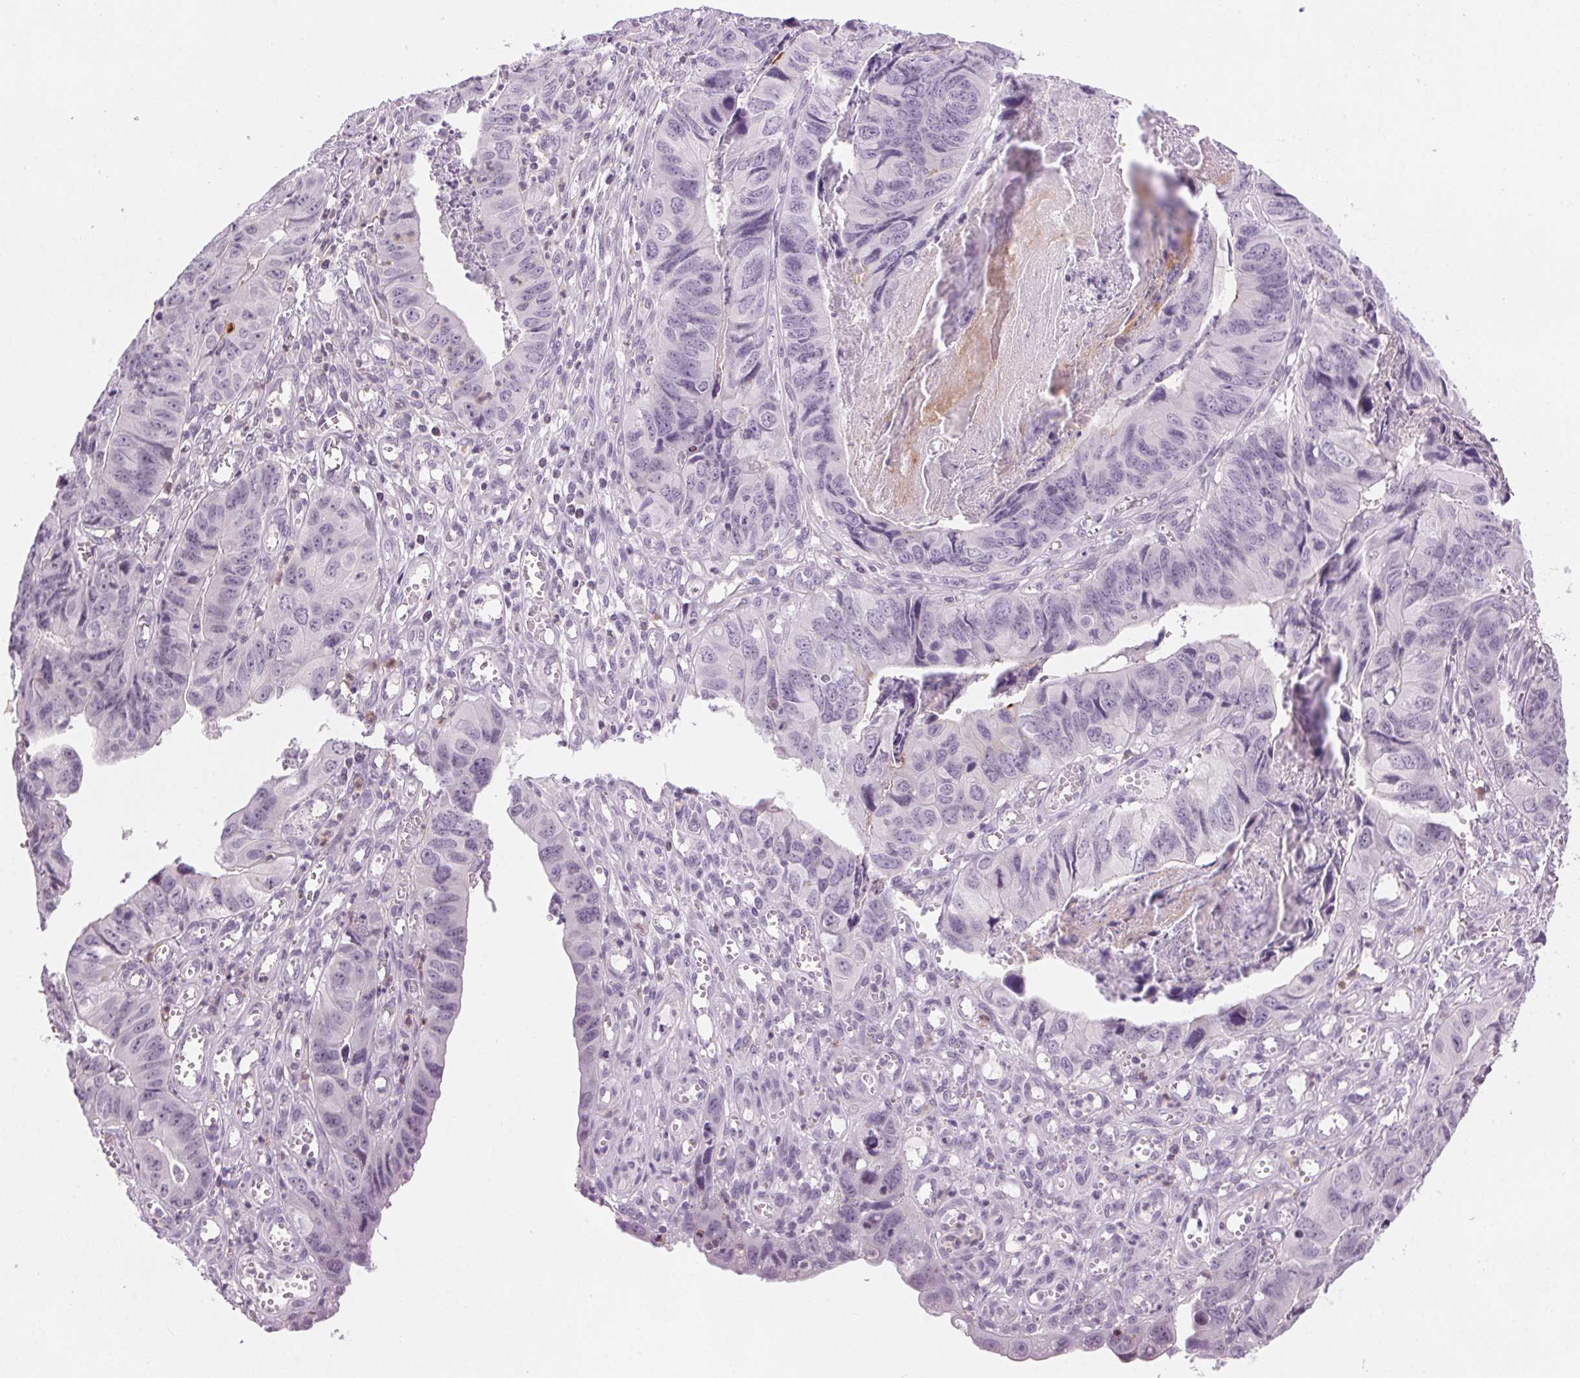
{"staining": {"intensity": "negative", "quantity": "none", "location": "none"}, "tissue": "stomach cancer", "cell_type": "Tumor cells", "image_type": "cancer", "snomed": [{"axis": "morphology", "description": "Adenocarcinoma, NOS"}, {"axis": "topography", "description": "Stomach, lower"}], "caption": "High magnification brightfield microscopy of stomach cancer stained with DAB (3,3'-diaminobenzidine) (brown) and counterstained with hematoxylin (blue): tumor cells show no significant staining.", "gene": "SLC6A19", "patient": {"sex": "male", "age": 77}}